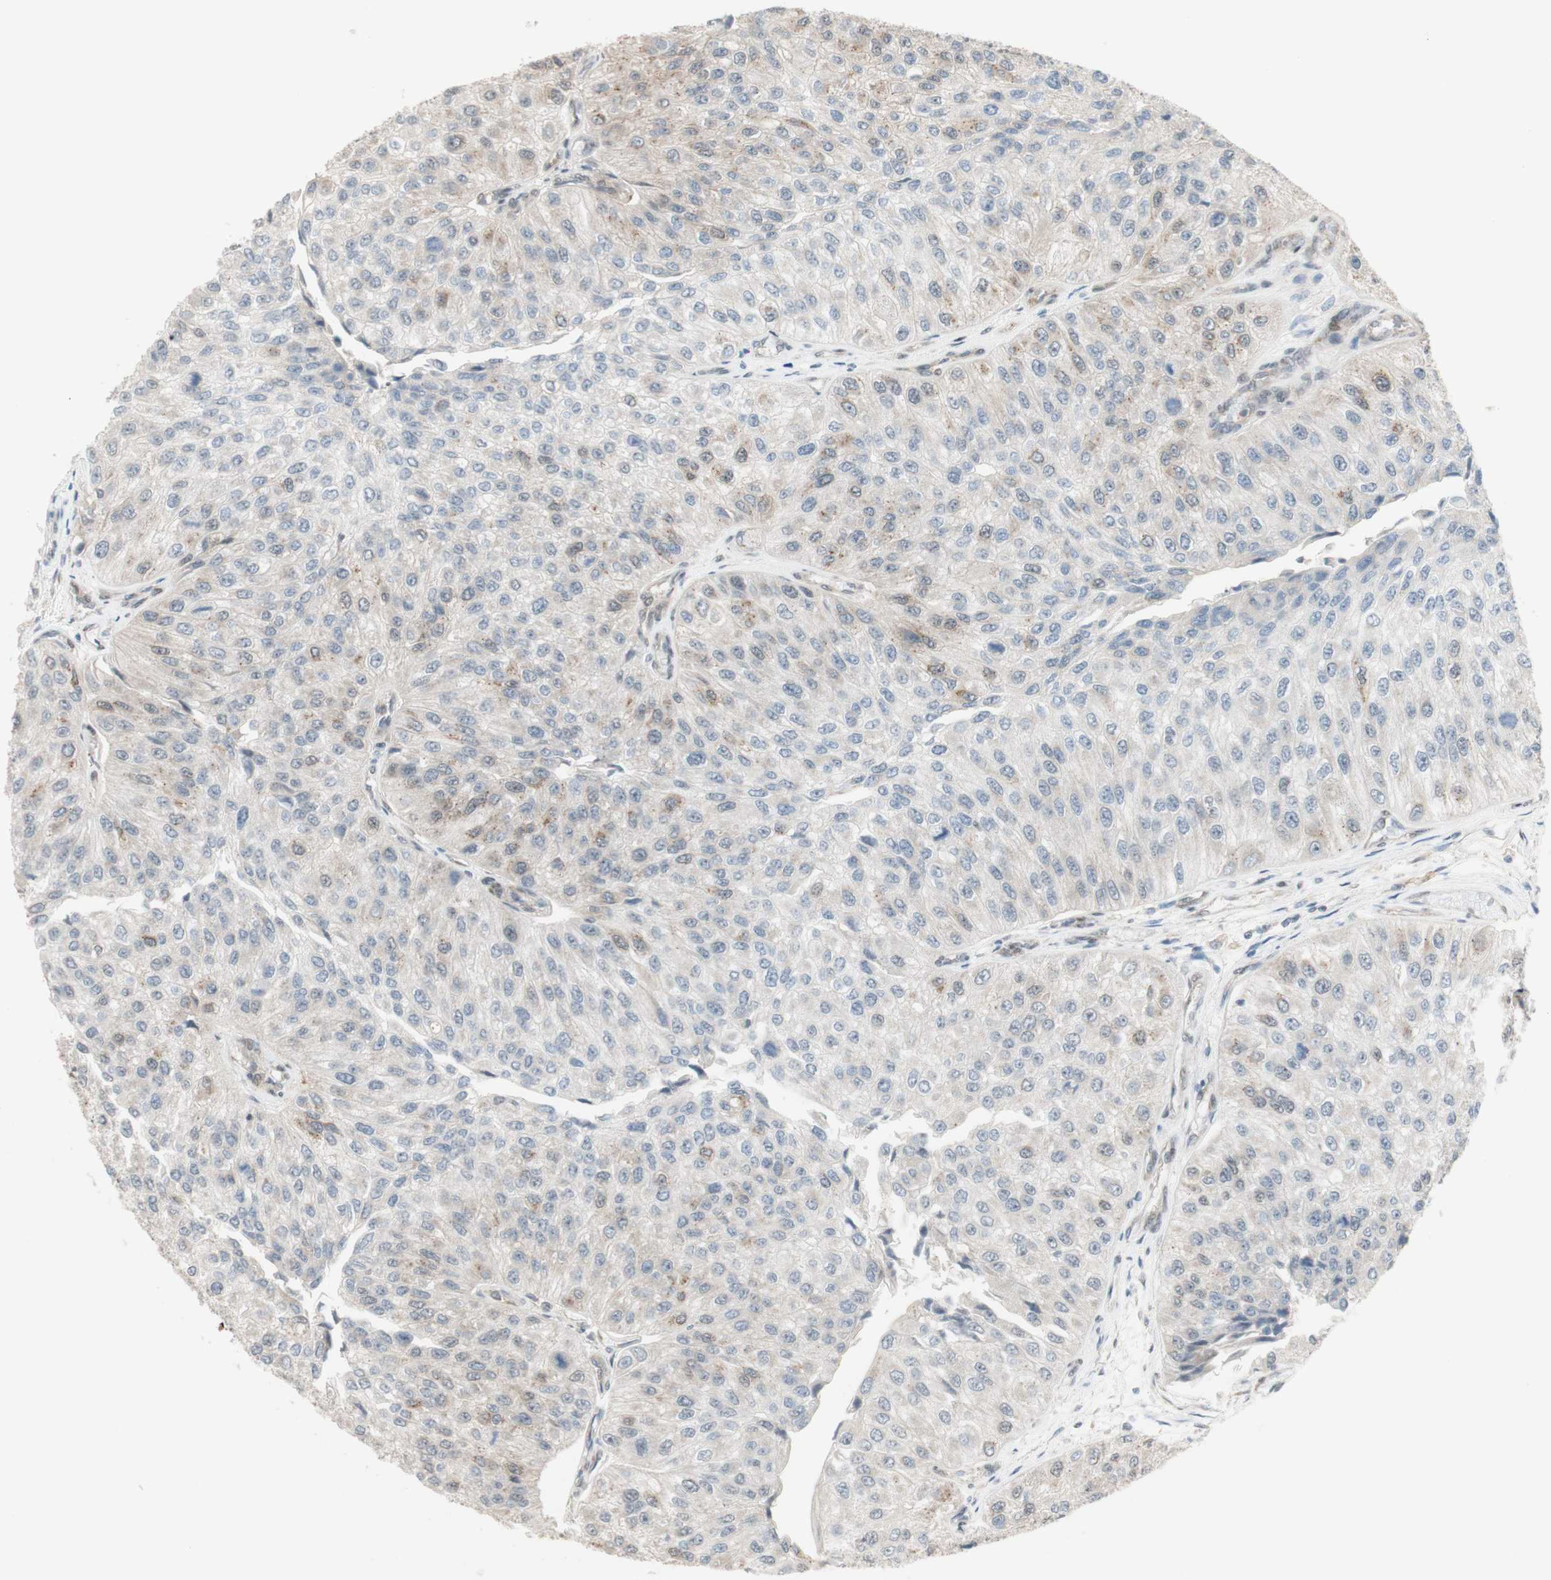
{"staining": {"intensity": "weak", "quantity": ">75%", "location": "cytoplasmic/membranous"}, "tissue": "urothelial cancer", "cell_type": "Tumor cells", "image_type": "cancer", "snomed": [{"axis": "morphology", "description": "Urothelial carcinoma, High grade"}, {"axis": "topography", "description": "Kidney"}, {"axis": "topography", "description": "Urinary bladder"}], "caption": "An image showing weak cytoplasmic/membranous positivity in approximately >75% of tumor cells in urothelial cancer, as visualized by brown immunohistochemical staining.", "gene": "CYLD", "patient": {"sex": "male", "age": 77}}